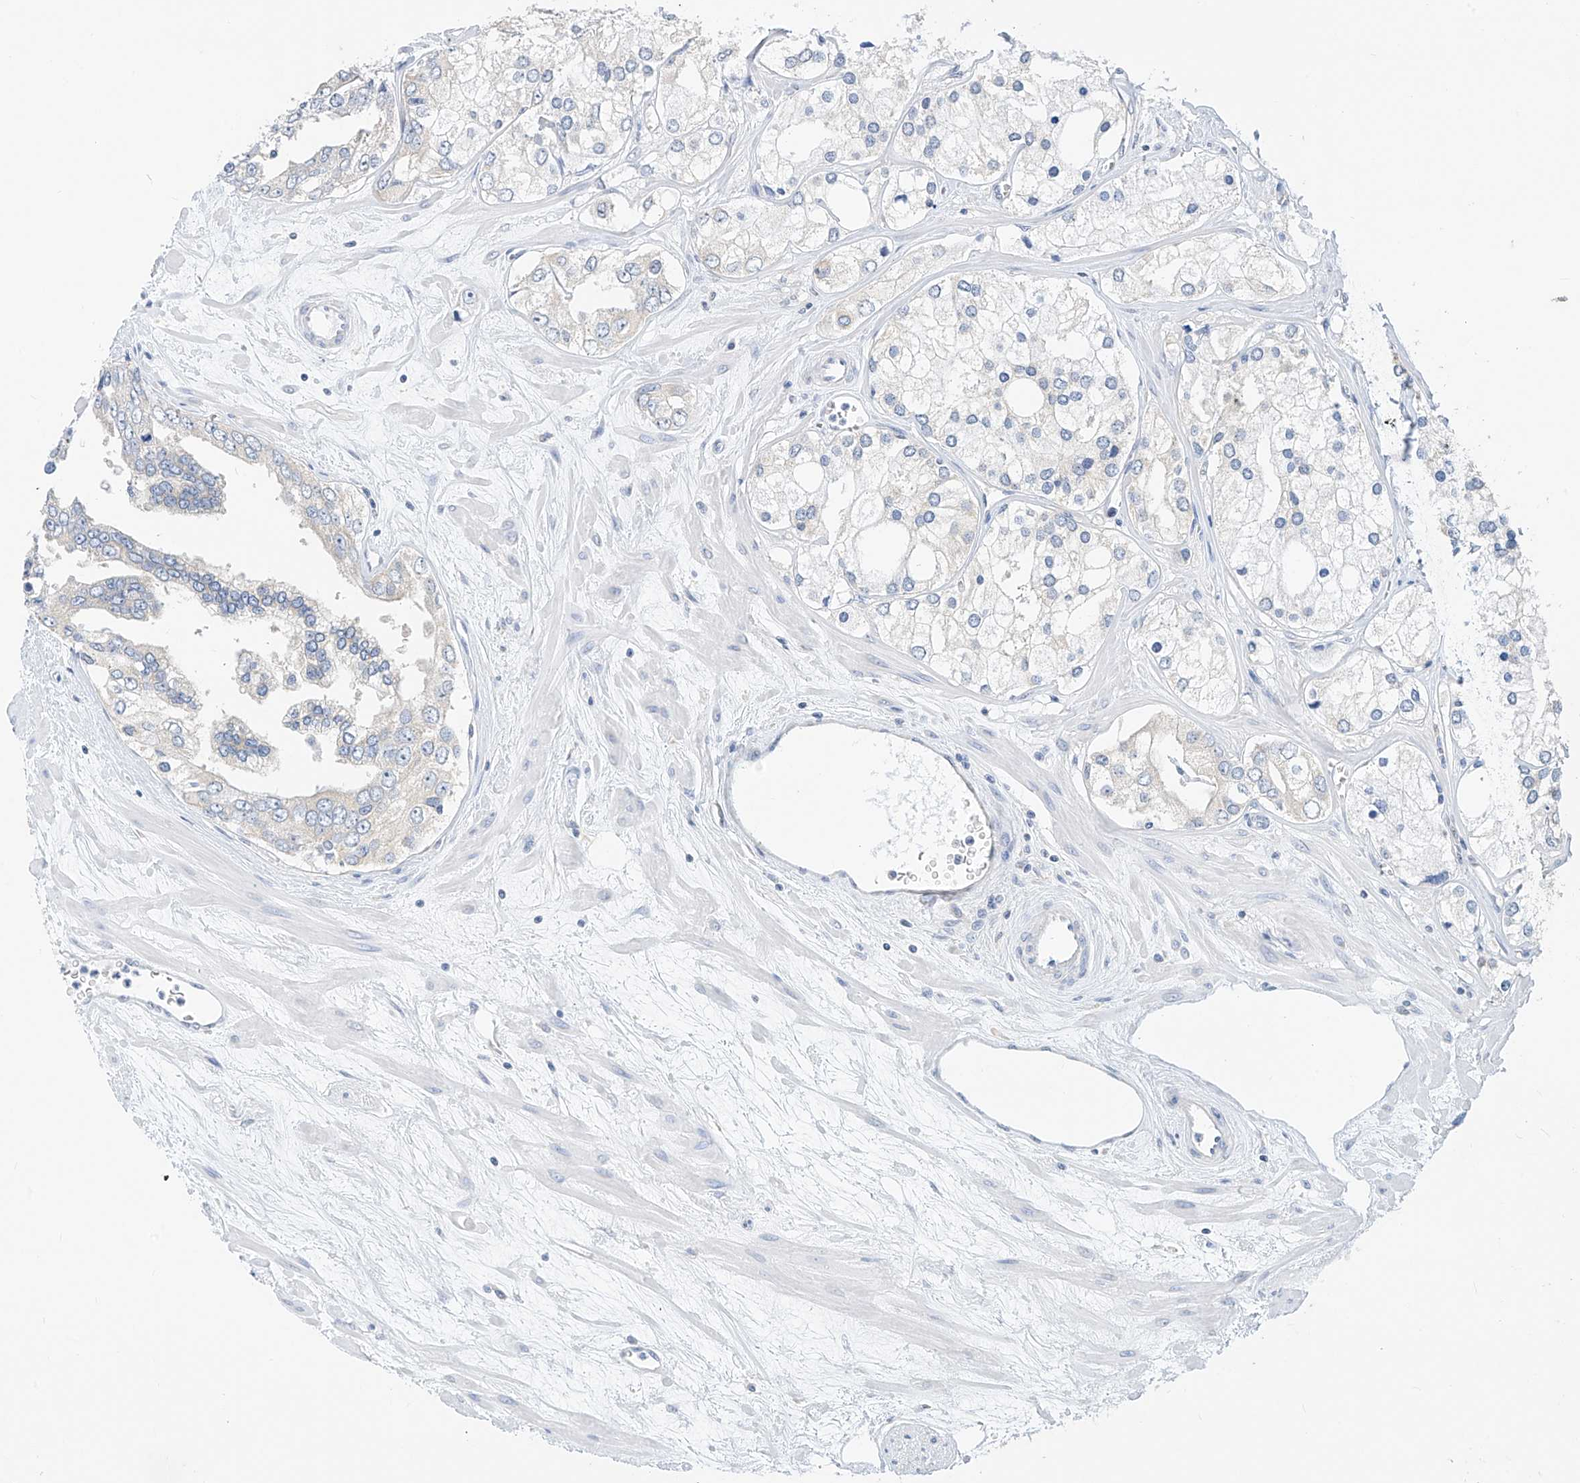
{"staining": {"intensity": "negative", "quantity": "none", "location": "none"}, "tissue": "prostate cancer", "cell_type": "Tumor cells", "image_type": "cancer", "snomed": [{"axis": "morphology", "description": "Adenocarcinoma, High grade"}, {"axis": "topography", "description": "Prostate"}], "caption": "This photomicrograph is of adenocarcinoma (high-grade) (prostate) stained with immunohistochemistry (IHC) to label a protein in brown with the nuclei are counter-stained blue. There is no staining in tumor cells.", "gene": "ZZEF1", "patient": {"sex": "male", "age": 66}}